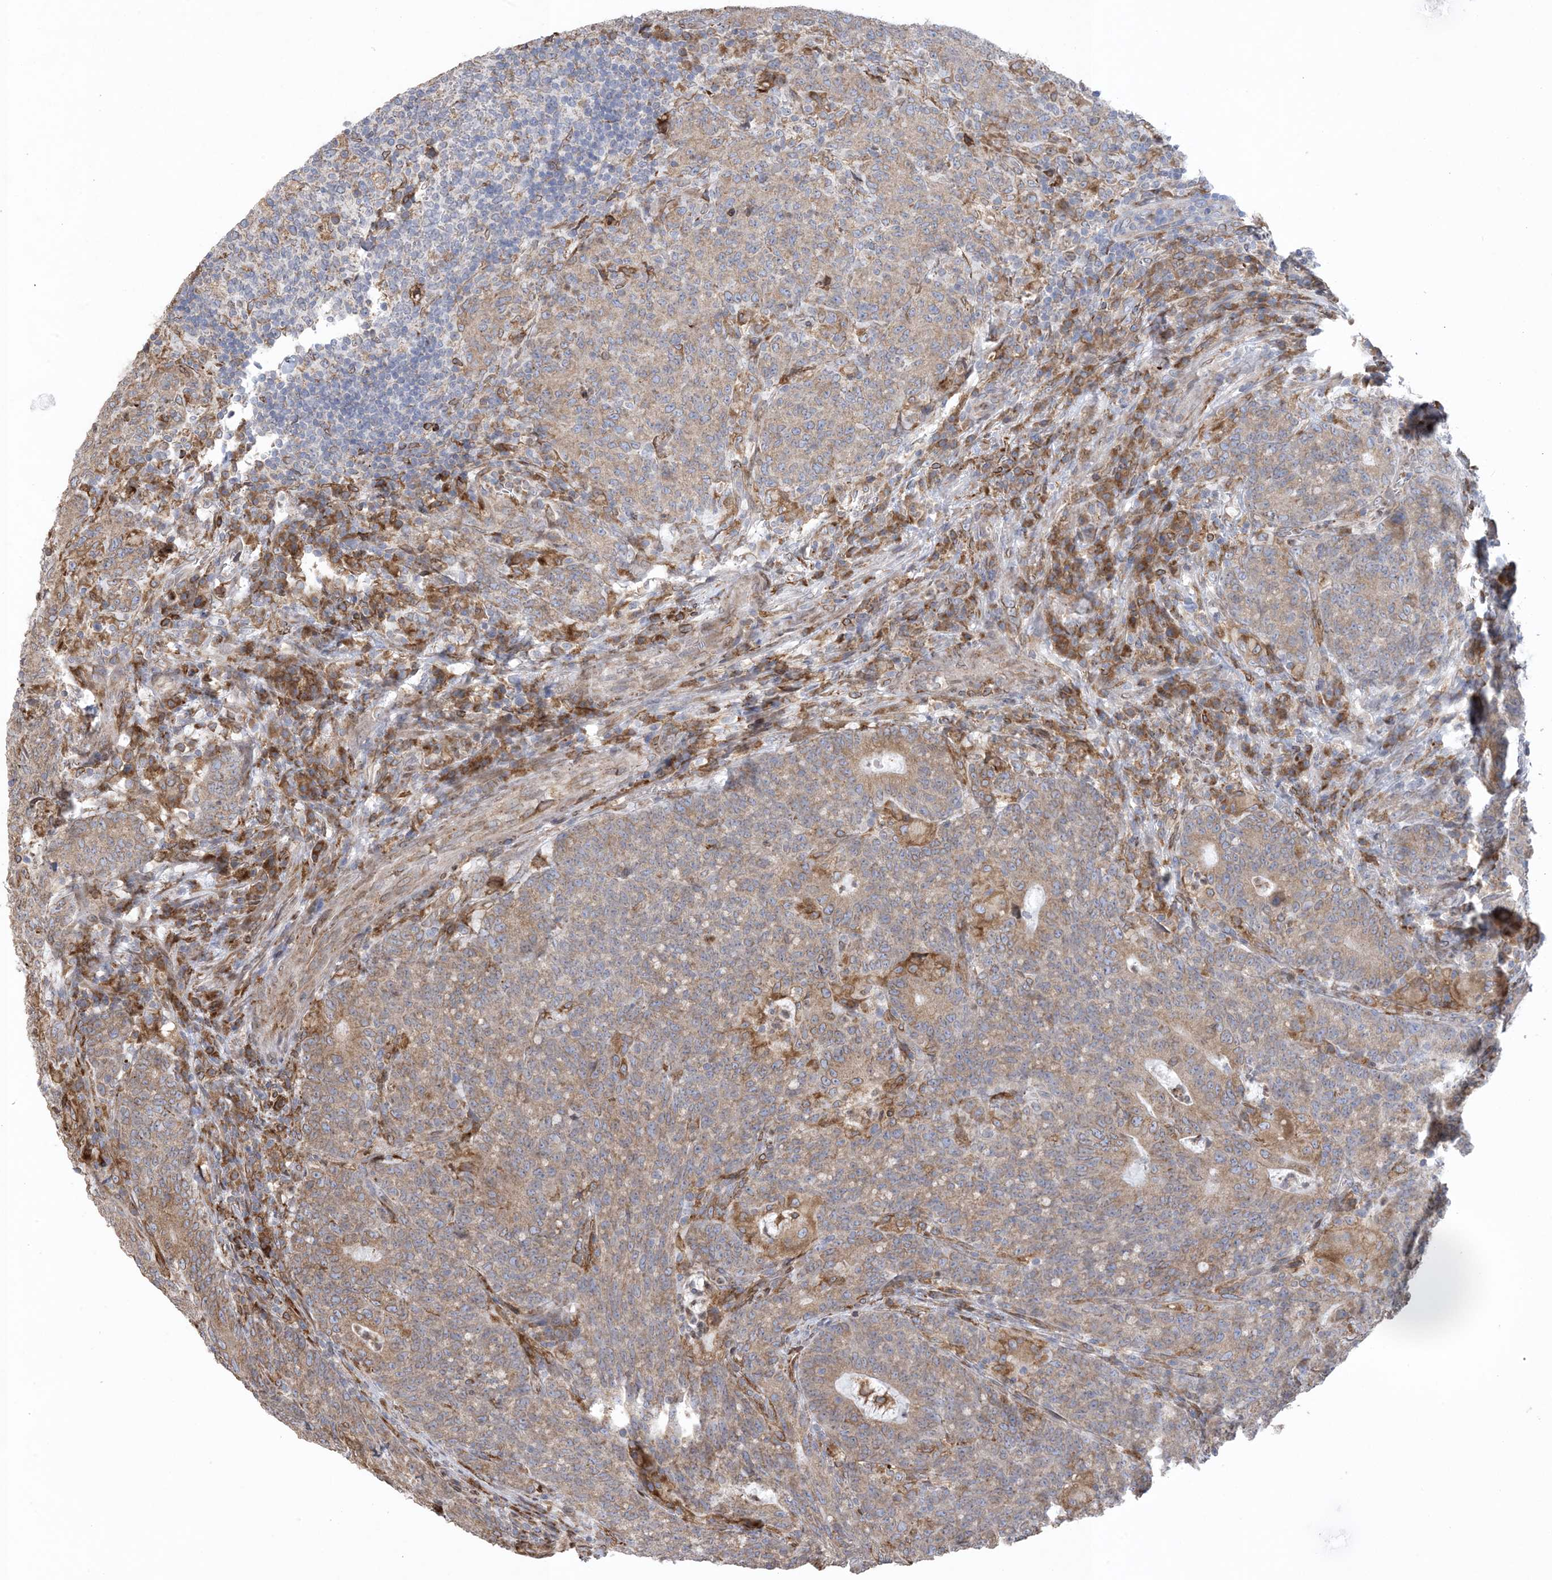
{"staining": {"intensity": "moderate", "quantity": ">75%", "location": "cytoplasmic/membranous"}, "tissue": "colorectal cancer", "cell_type": "Tumor cells", "image_type": "cancer", "snomed": [{"axis": "morphology", "description": "Normal tissue, NOS"}, {"axis": "morphology", "description": "Adenocarcinoma, NOS"}, {"axis": "topography", "description": "Colon"}], "caption": "Colorectal cancer stained with immunohistochemistry reveals moderate cytoplasmic/membranous positivity in approximately >75% of tumor cells. (DAB IHC, brown staining for protein, blue staining for nuclei).", "gene": "SHANK1", "patient": {"sex": "female", "age": 75}}